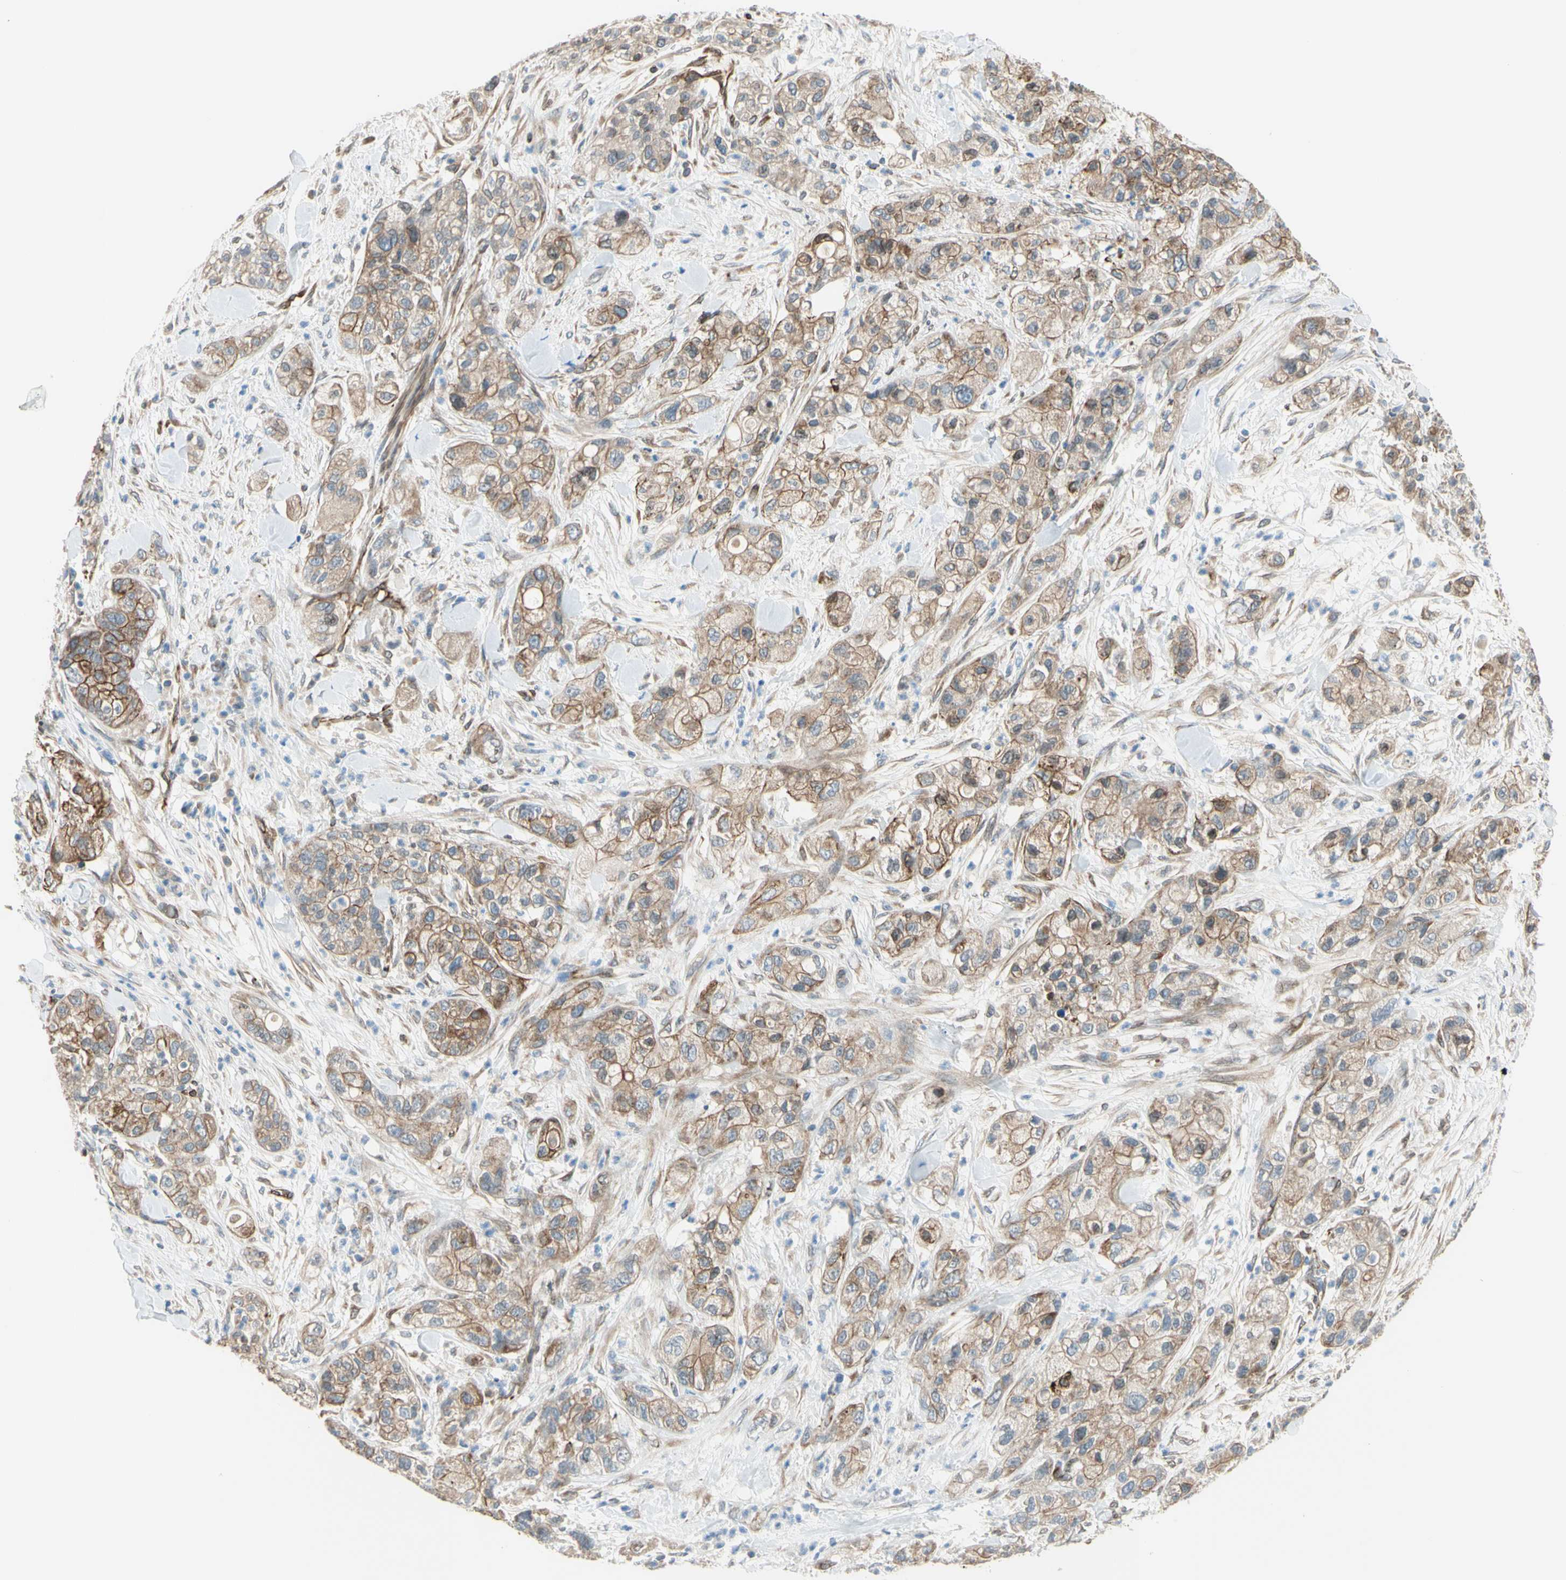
{"staining": {"intensity": "weak", "quantity": ">75%", "location": "cytoplasmic/membranous"}, "tissue": "pancreatic cancer", "cell_type": "Tumor cells", "image_type": "cancer", "snomed": [{"axis": "morphology", "description": "Adenocarcinoma, NOS"}, {"axis": "topography", "description": "Pancreas"}], "caption": "Human pancreatic adenocarcinoma stained with a protein marker reveals weak staining in tumor cells.", "gene": "TRAF2", "patient": {"sex": "female", "age": 78}}